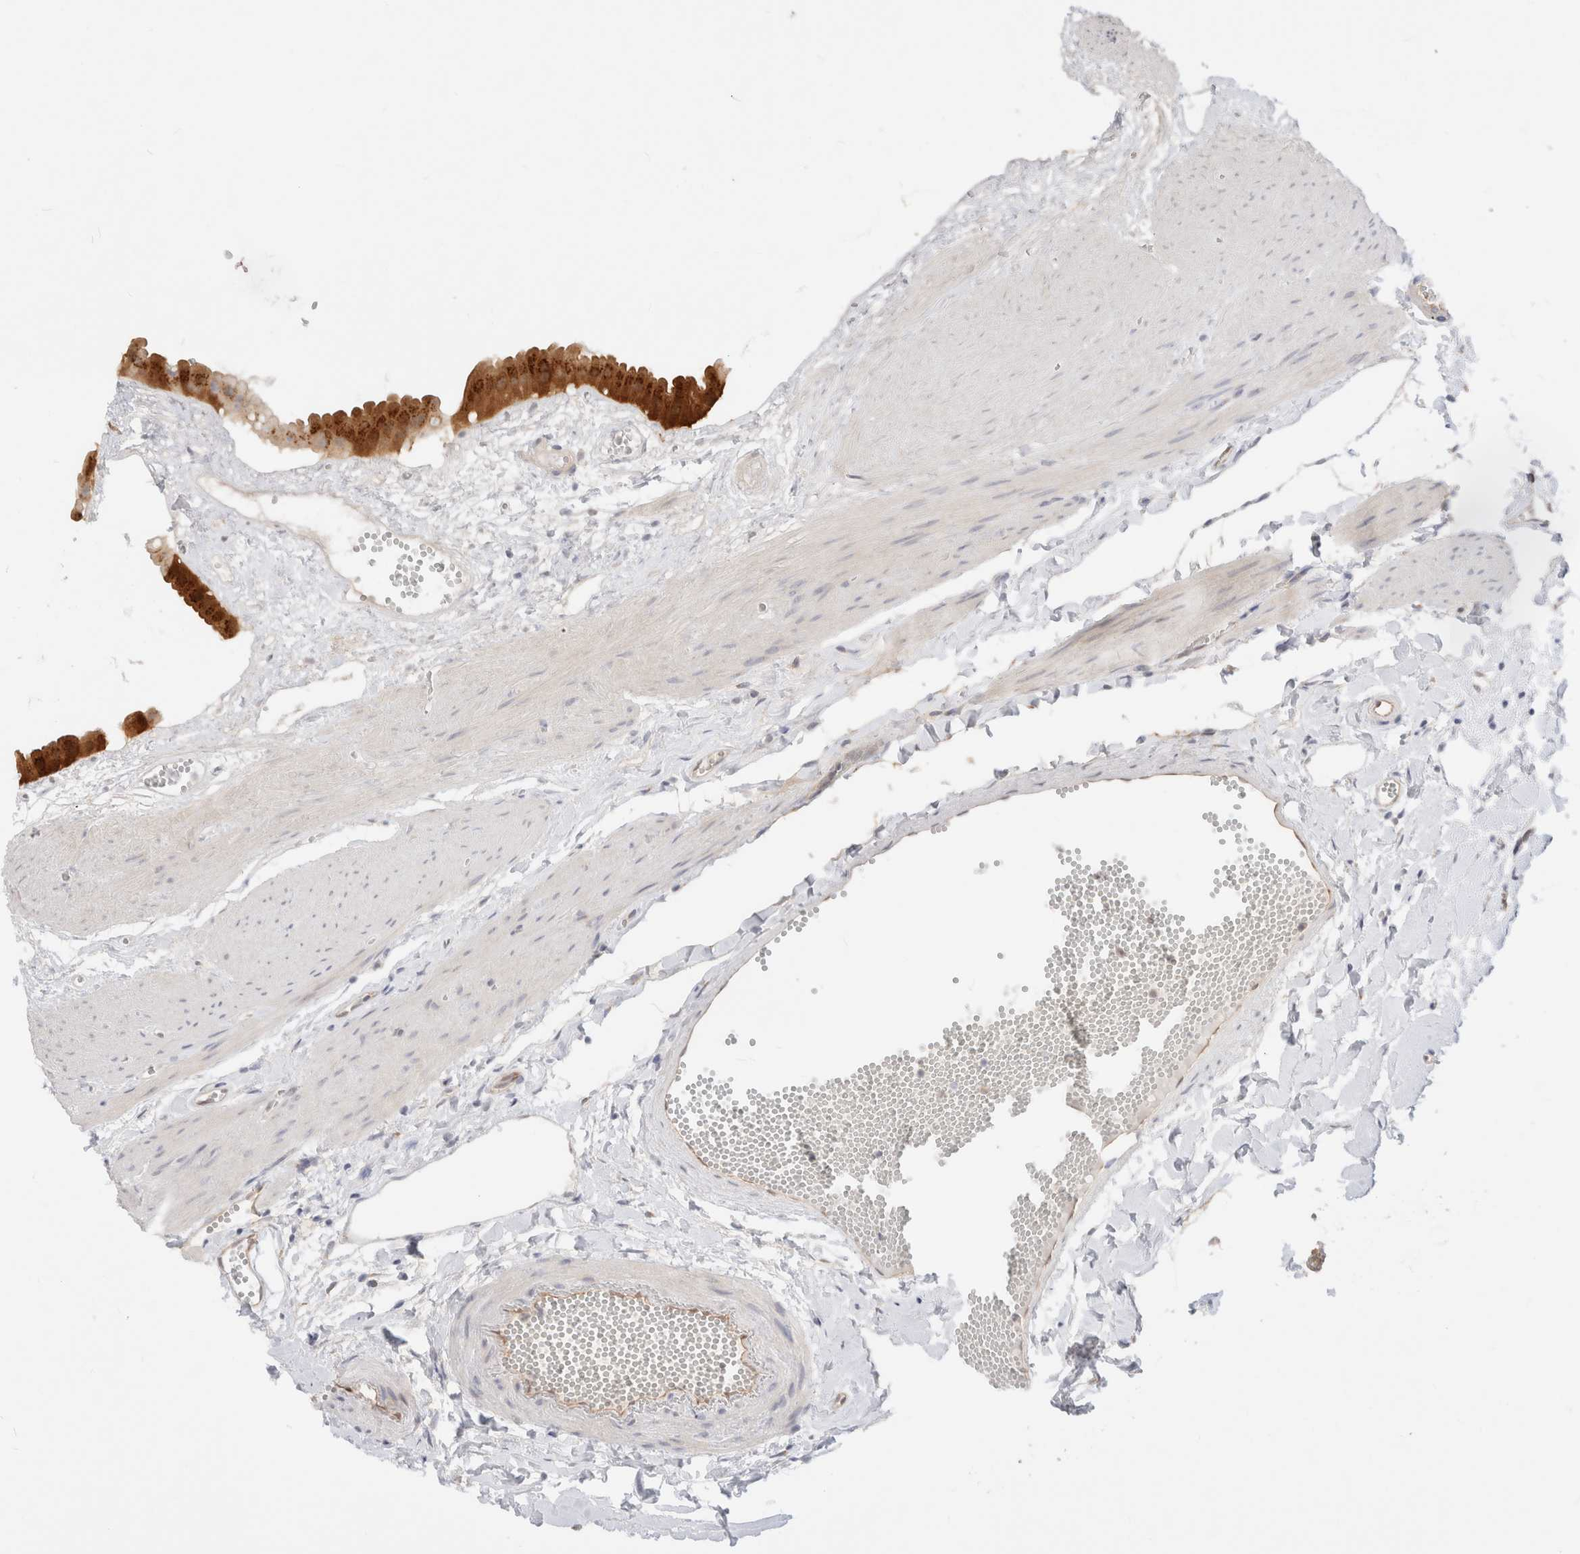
{"staining": {"intensity": "moderate", "quantity": ">75%", "location": "cytoplasmic/membranous"}, "tissue": "gallbladder", "cell_type": "Glandular cells", "image_type": "normal", "snomed": [{"axis": "morphology", "description": "Normal tissue, NOS"}, {"axis": "topography", "description": "Gallbladder"}], "caption": "Approximately >75% of glandular cells in benign human gallbladder reveal moderate cytoplasmic/membranous protein positivity as visualized by brown immunohistochemical staining.", "gene": "EFCAB13", "patient": {"sex": "female", "age": 64}}